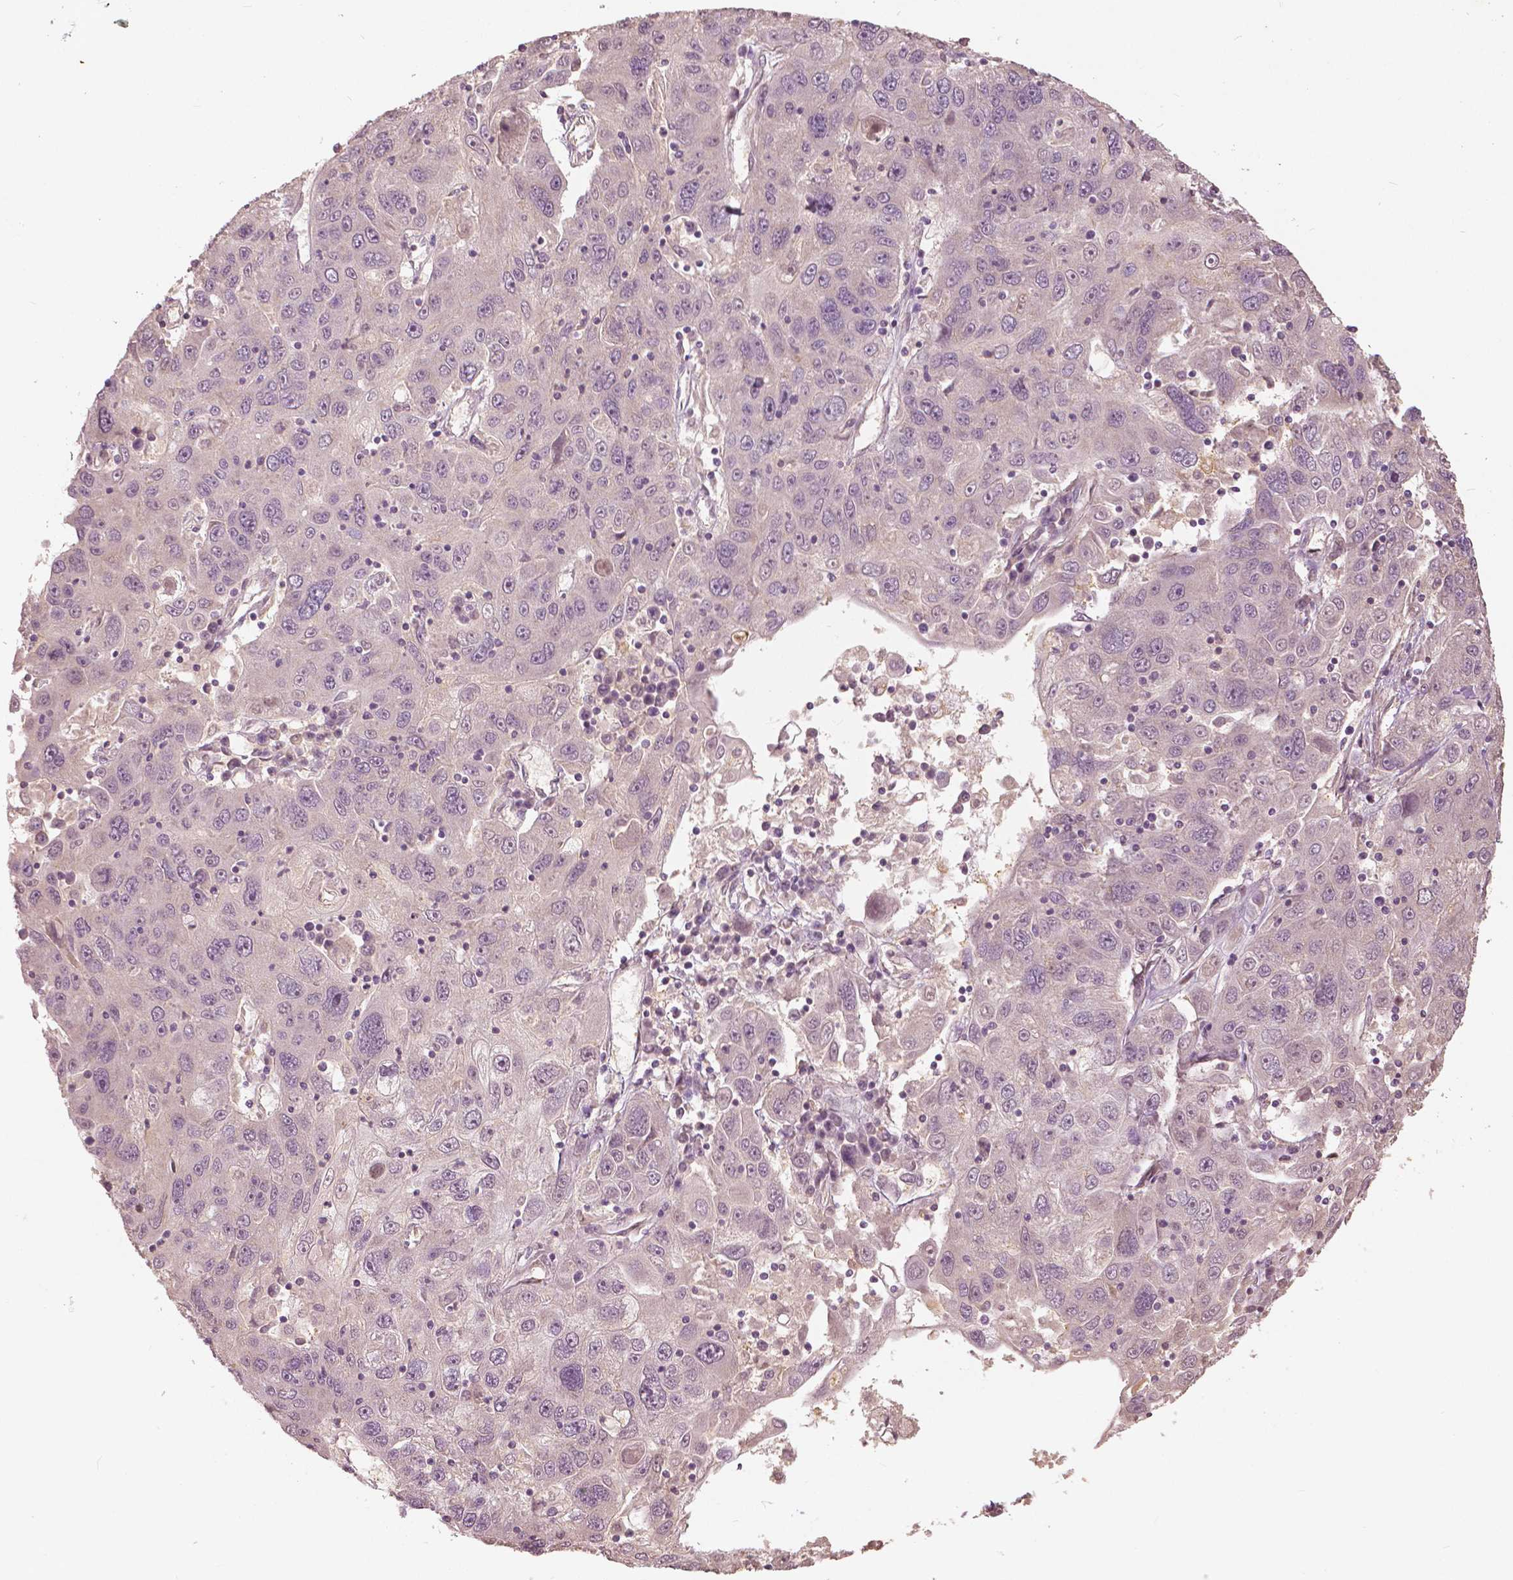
{"staining": {"intensity": "negative", "quantity": "none", "location": "none"}, "tissue": "stomach cancer", "cell_type": "Tumor cells", "image_type": "cancer", "snomed": [{"axis": "morphology", "description": "Adenocarcinoma, NOS"}, {"axis": "topography", "description": "Stomach"}], "caption": "Immunohistochemistry (IHC) of human adenocarcinoma (stomach) displays no expression in tumor cells.", "gene": "ANGPTL4", "patient": {"sex": "male", "age": 56}}